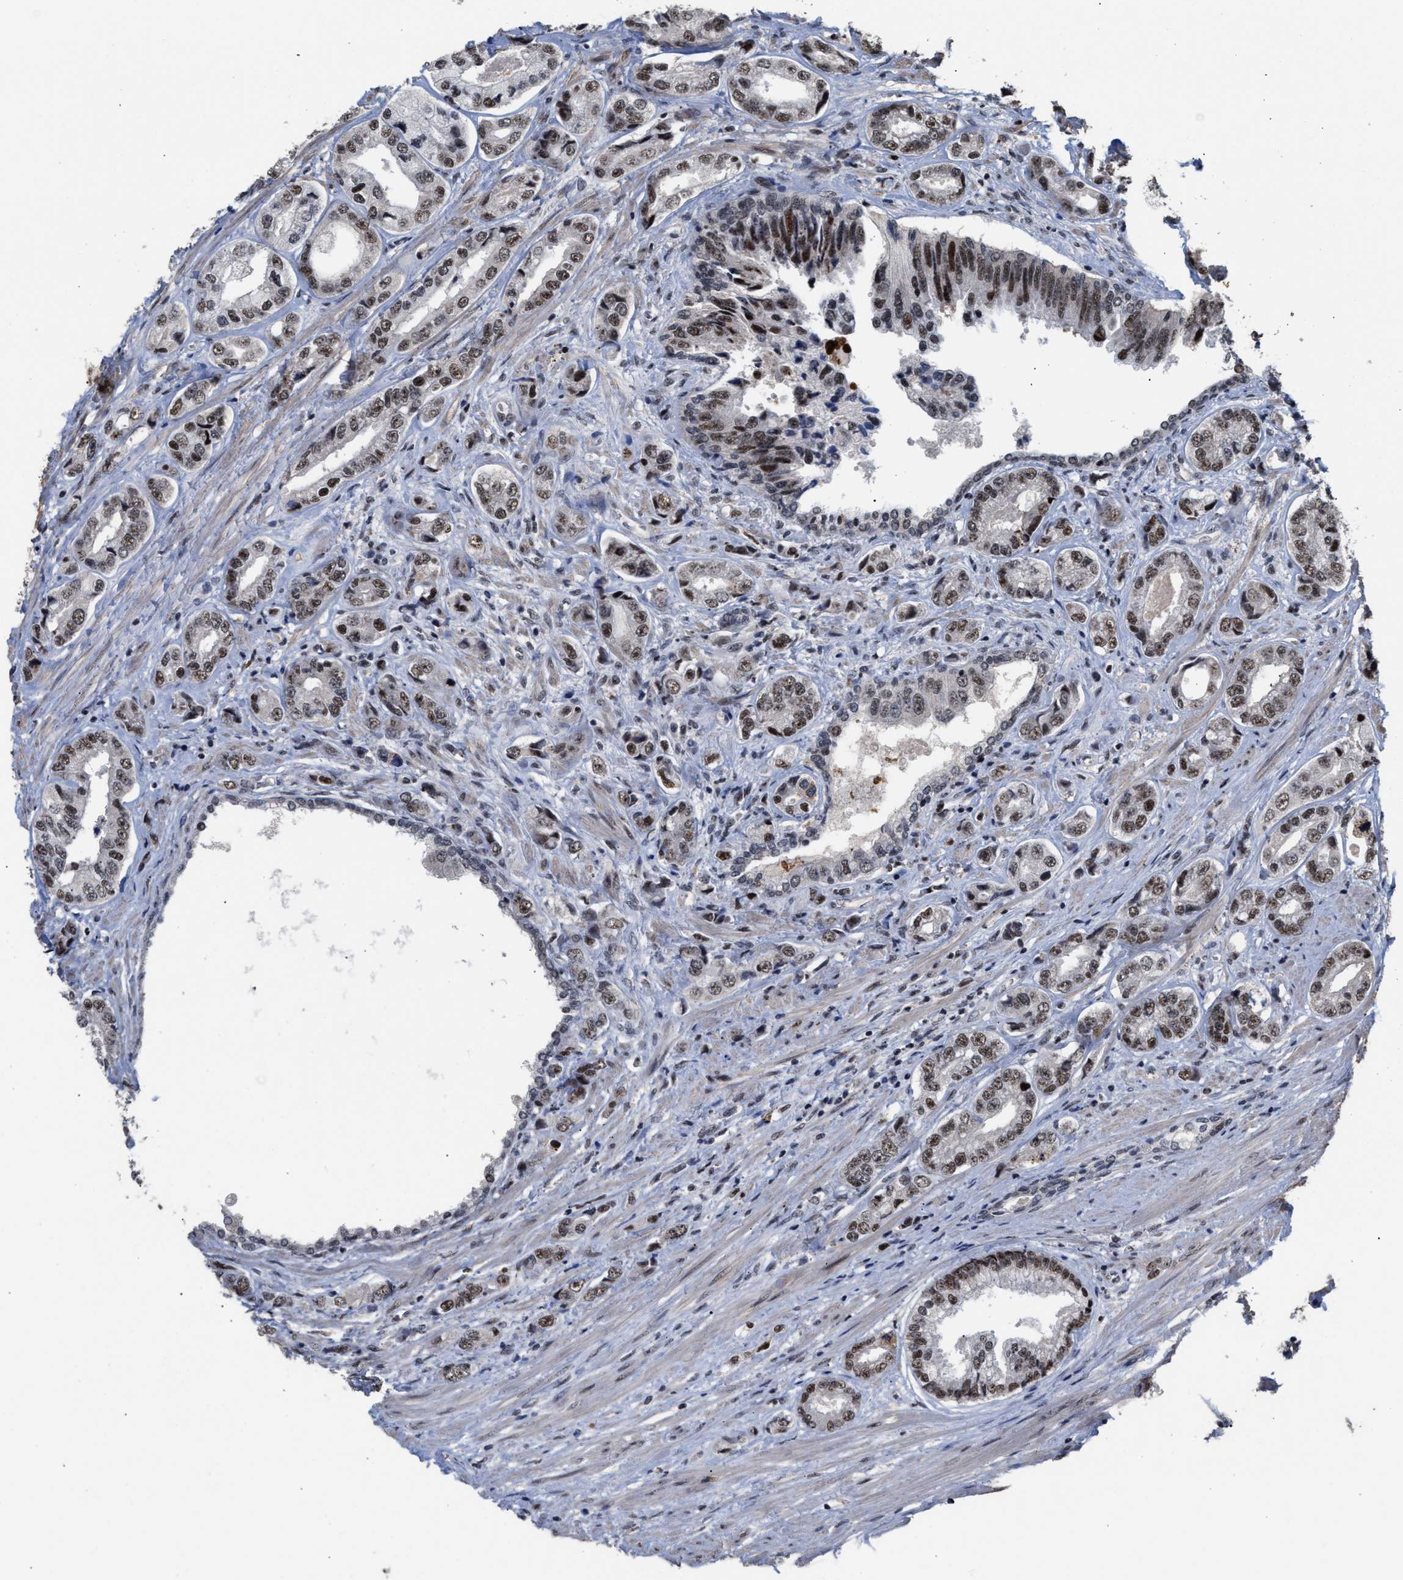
{"staining": {"intensity": "strong", "quantity": ">75%", "location": "nuclear"}, "tissue": "prostate cancer", "cell_type": "Tumor cells", "image_type": "cancer", "snomed": [{"axis": "morphology", "description": "Adenocarcinoma, High grade"}, {"axis": "topography", "description": "Prostate"}], "caption": "Prostate cancer was stained to show a protein in brown. There is high levels of strong nuclear expression in approximately >75% of tumor cells.", "gene": "EIF4A3", "patient": {"sex": "male", "age": 61}}